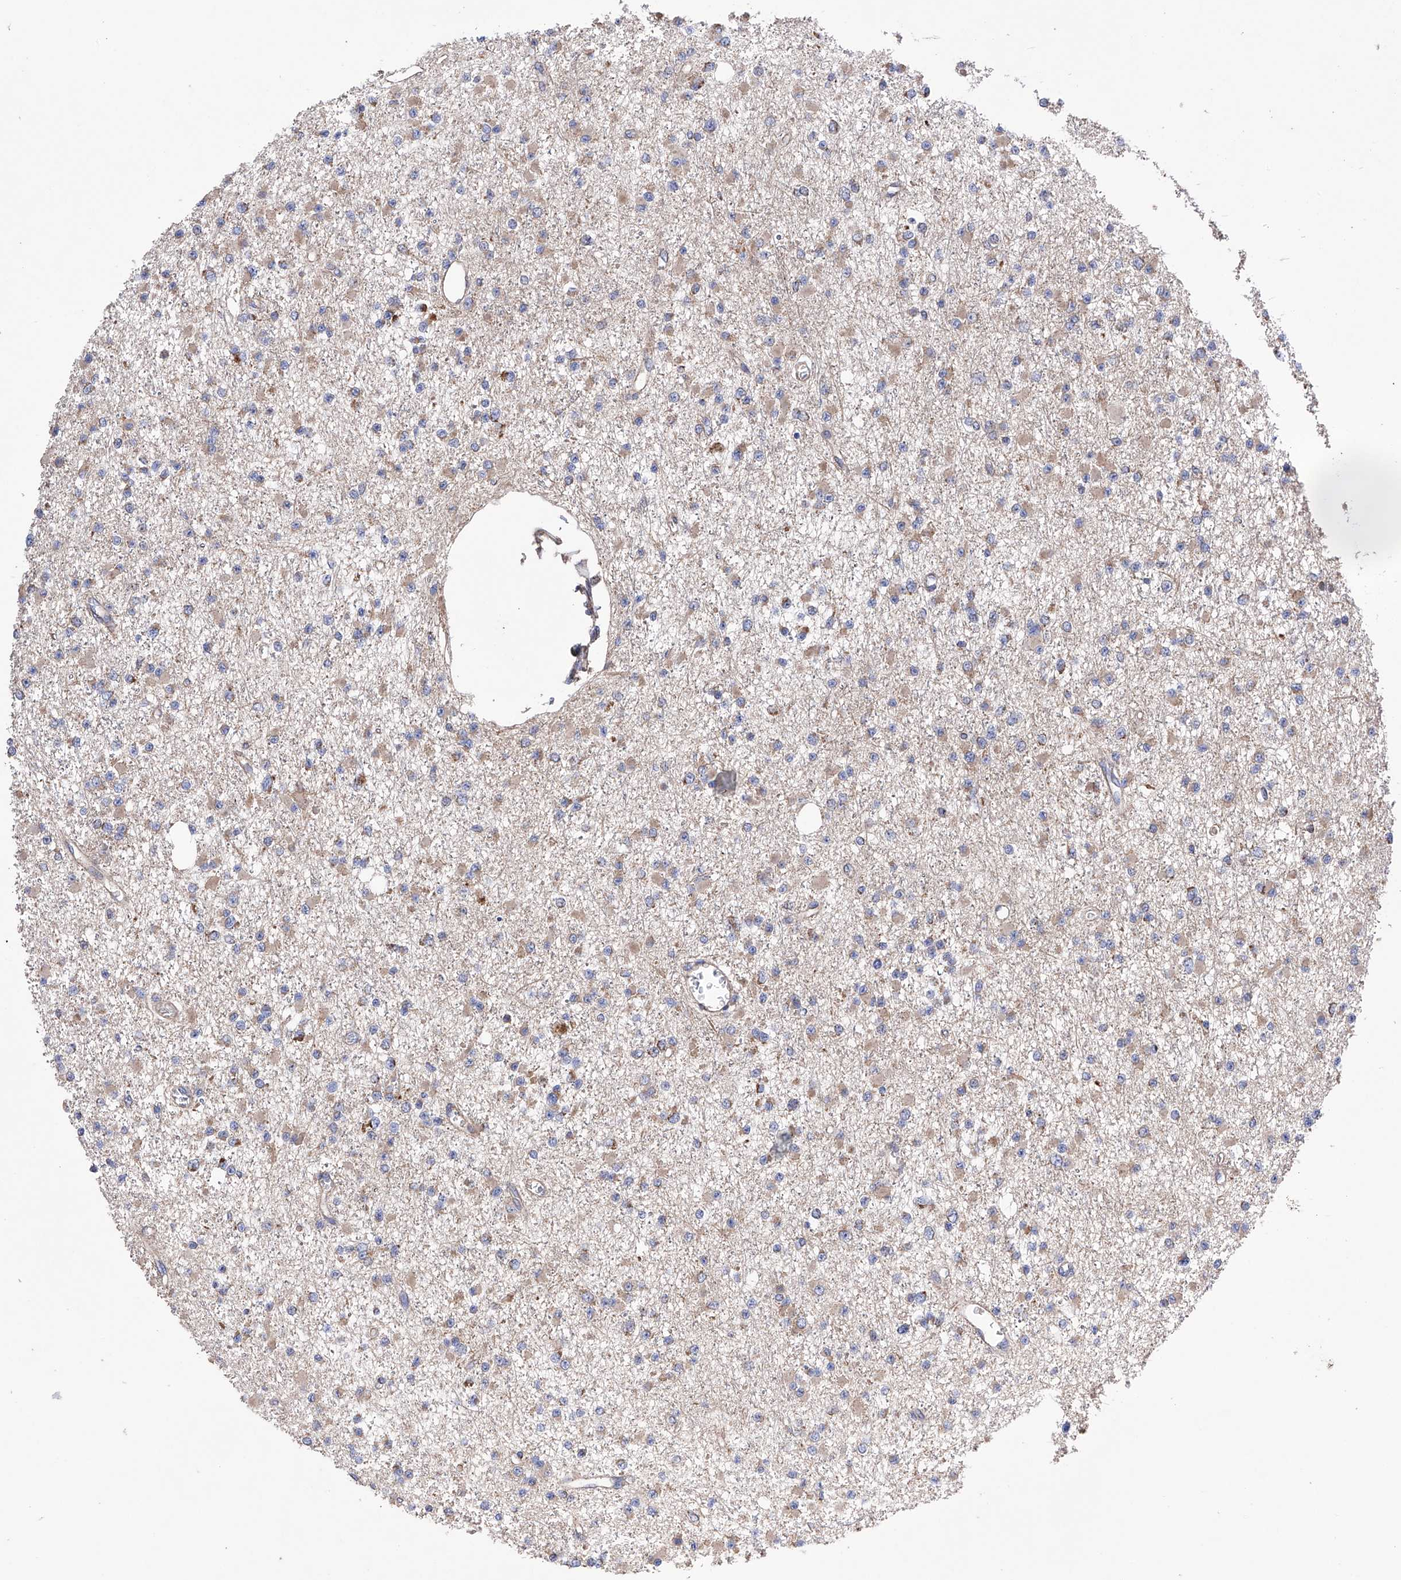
{"staining": {"intensity": "weak", "quantity": "25%-75%", "location": "cytoplasmic/membranous"}, "tissue": "glioma", "cell_type": "Tumor cells", "image_type": "cancer", "snomed": [{"axis": "morphology", "description": "Glioma, malignant, Low grade"}, {"axis": "topography", "description": "Brain"}], "caption": "A low amount of weak cytoplasmic/membranous staining is identified in approximately 25%-75% of tumor cells in low-grade glioma (malignant) tissue. The staining was performed using DAB, with brown indicating positive protein expression. Nuclei are stained blue with hematoxylin.", "gene": "EFCAB2", "patient": {"sex": "female", "age": 22}}